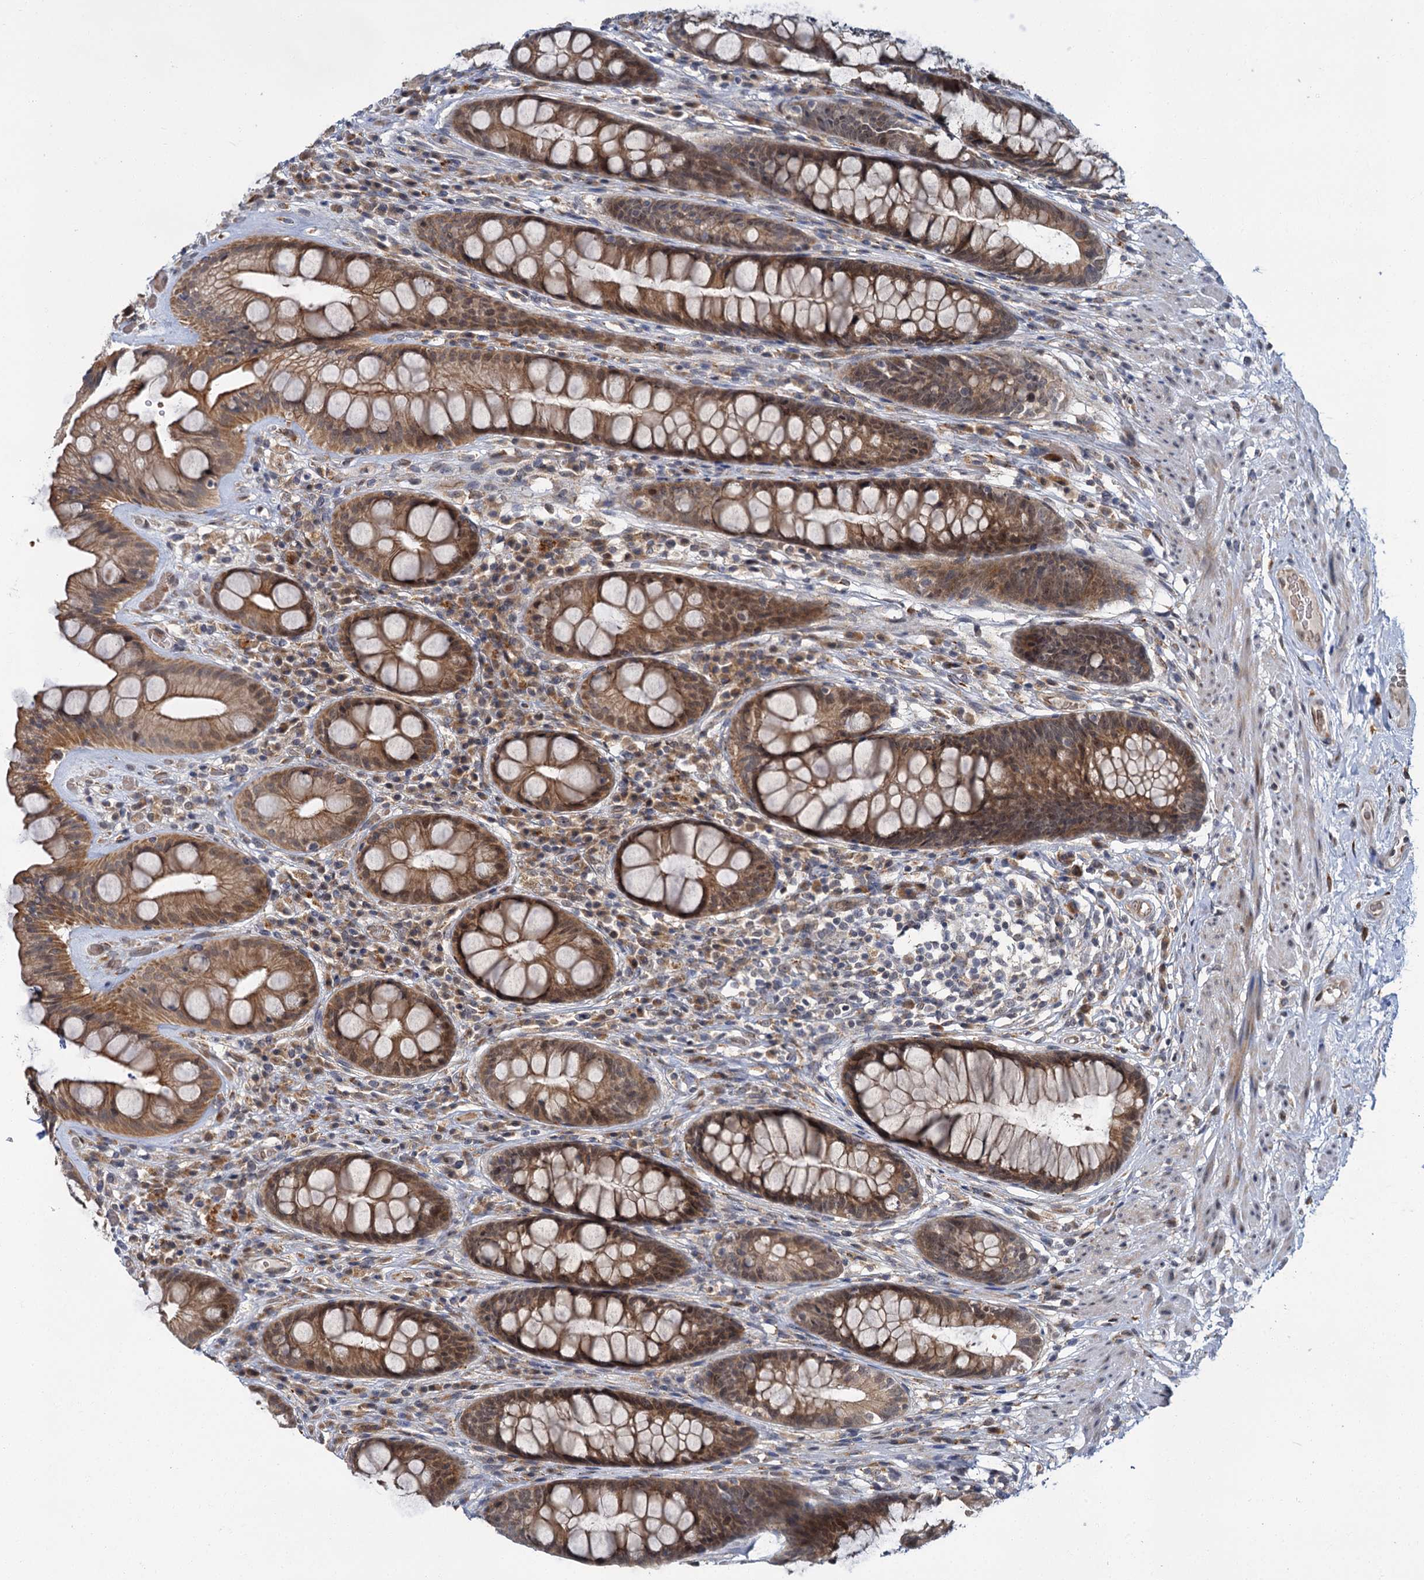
{"staining": {"intensity": "moderate", "quantity": ">75%", "location": "cytoplasmic/membranous"}, "tissue": "rectum", "cell_type": "Glandular cells", "image_type": "normal", "snomed": [{"axis": "morphology", "description": "Normal tissue, NOS"}, {"axis": "topography", "description": "Rectum"}], "caption": "Rectum stained for a protein reveals moderate cytoplasmic/membranous positivity in glandular cells. The staining was performed using DAB, with brown indicating positive protein expression. Nuclei are stained blue with hematoxylin.", "gene": "APBA2", "patient": {"sex": "male", "age": 74}}